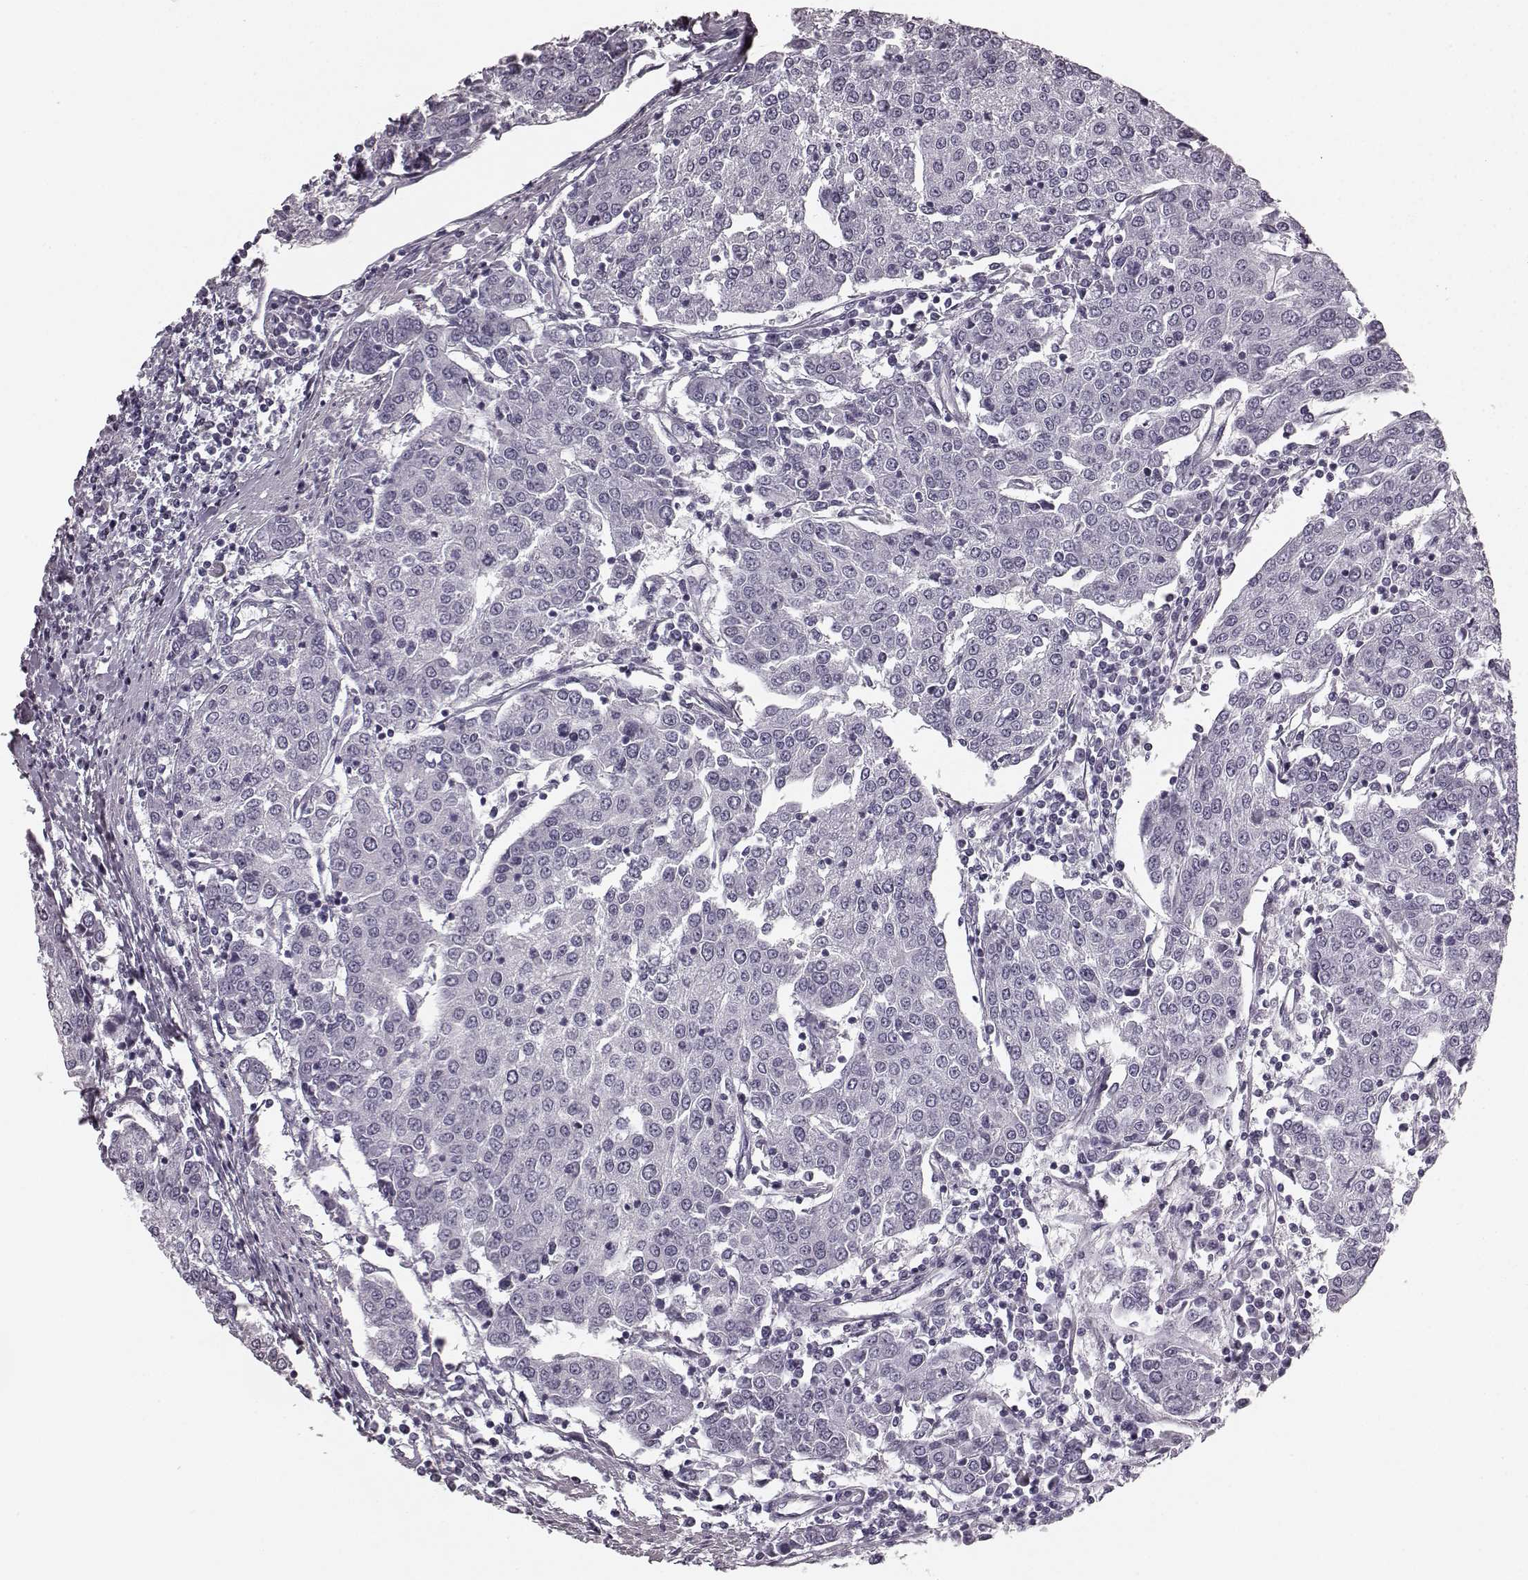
{"staining": {"intensity": "negative", "quantity": "none", "location": "none"}, "tissue": "urothelial cancer", "cell_type": "Tumor cells", "image_type": "cancer", "snomed": [{"axis": "morphology", "description": "Urothelial carcinoma, High grade"}, {"axis": "topography", "description": "Urinary bladder"}], "caption": "This is a image of immunohistochemistry (IHC) staining of urothelial cancer, which shows no staining in tumor cells.", "gene": "TMPRSS15", "patient": {"sex": "female", "age": 85}}